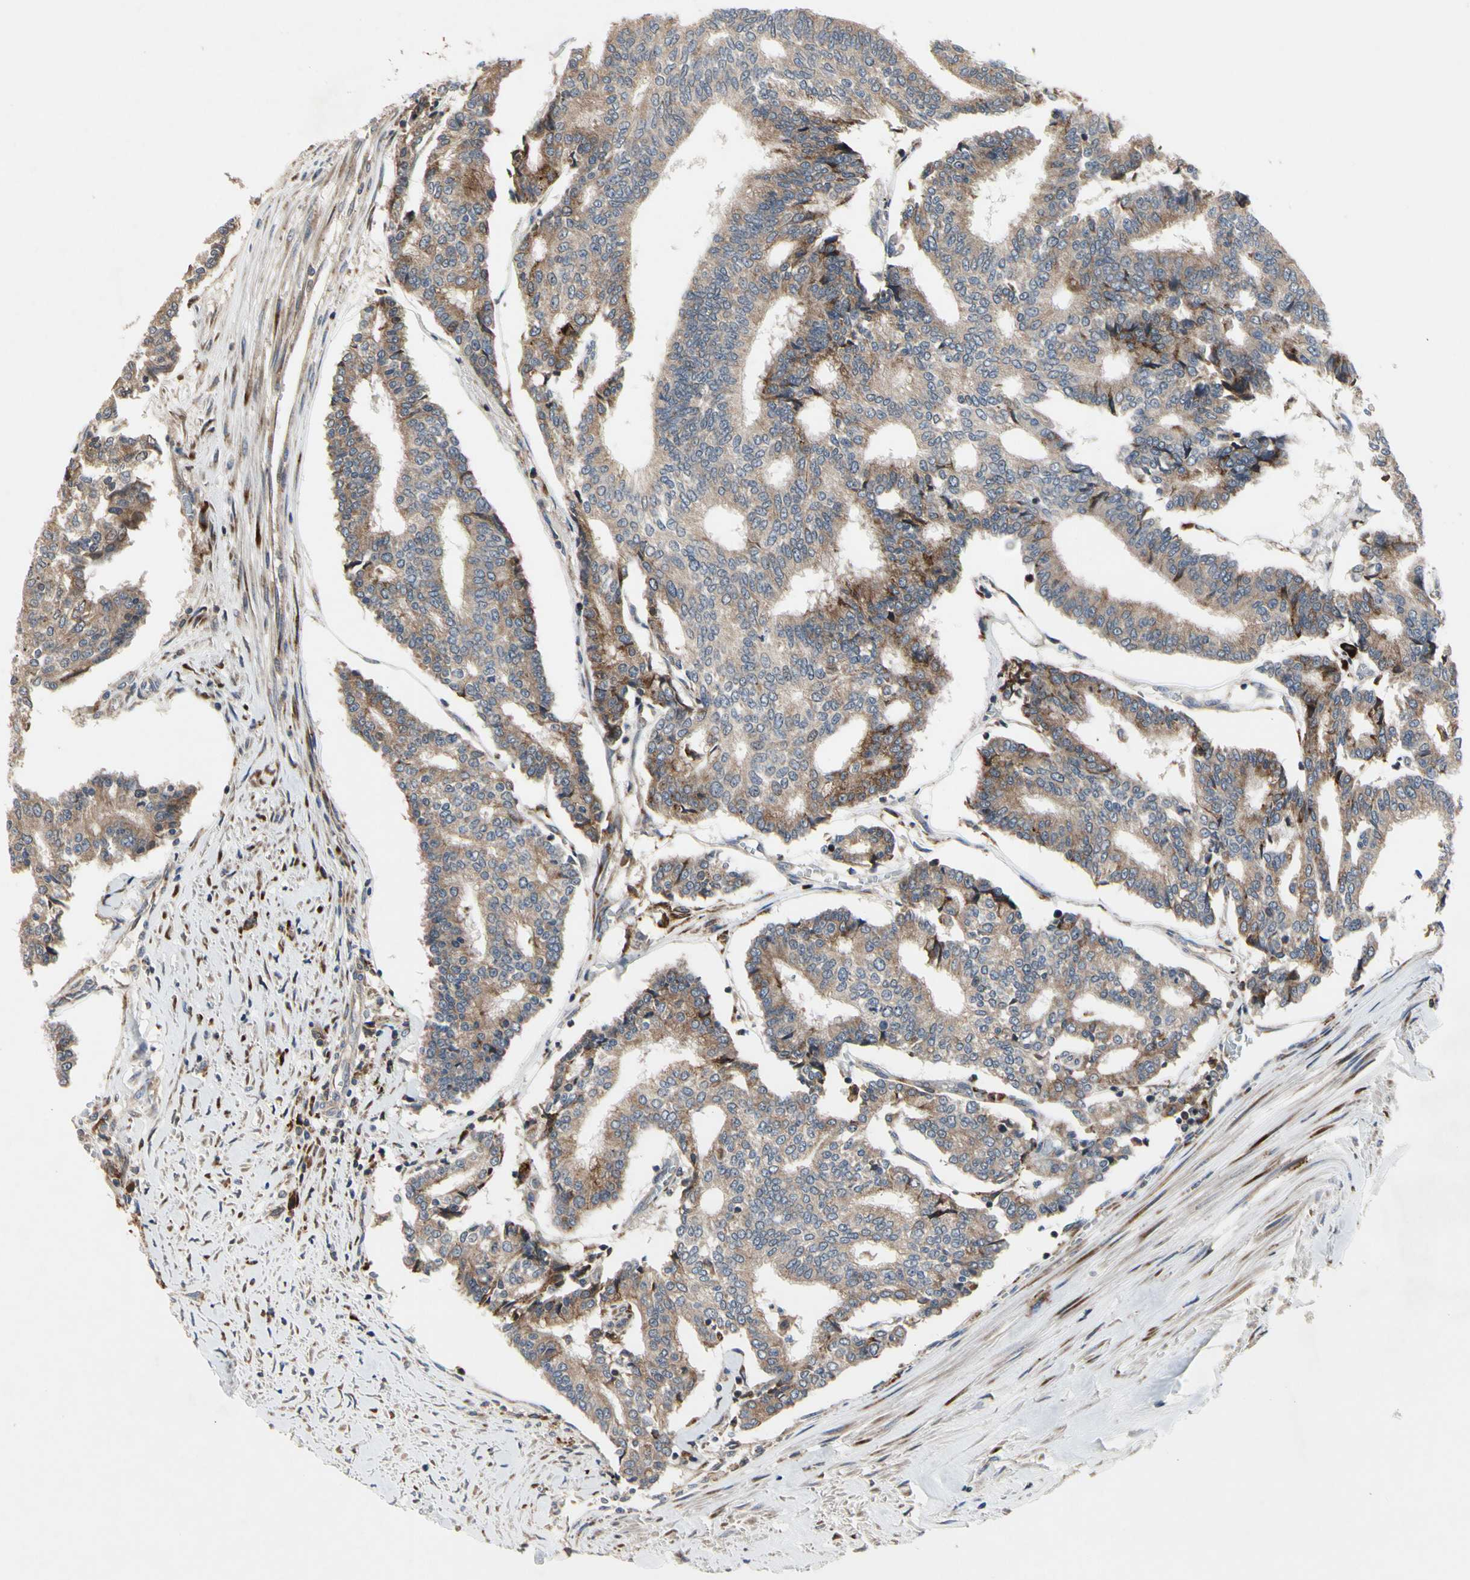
{"staining": {"intensity": "weak", "quantity": ">75%", "location": "cytoplasmic/membranous"}, "tissue": "prostate cancer", "cell_type": "Tumor cells", "image_type": "cancer", "snomed": [{"axis": "morphology", "description": "Adenocarcinoma, High grade"}, {"axis": "topography", "description": "Prostate"}], "caption": "Brown immunohistochemical staining in high-grade adenocarcinoma (prostate) displays weak cytoplasmic/membranous positivity in about >75% of tumor cells. (IHC, brightfield microscopy, high magnification).", "gene": "MMEL1", "patient": {"sex": "male", "age": 55}}